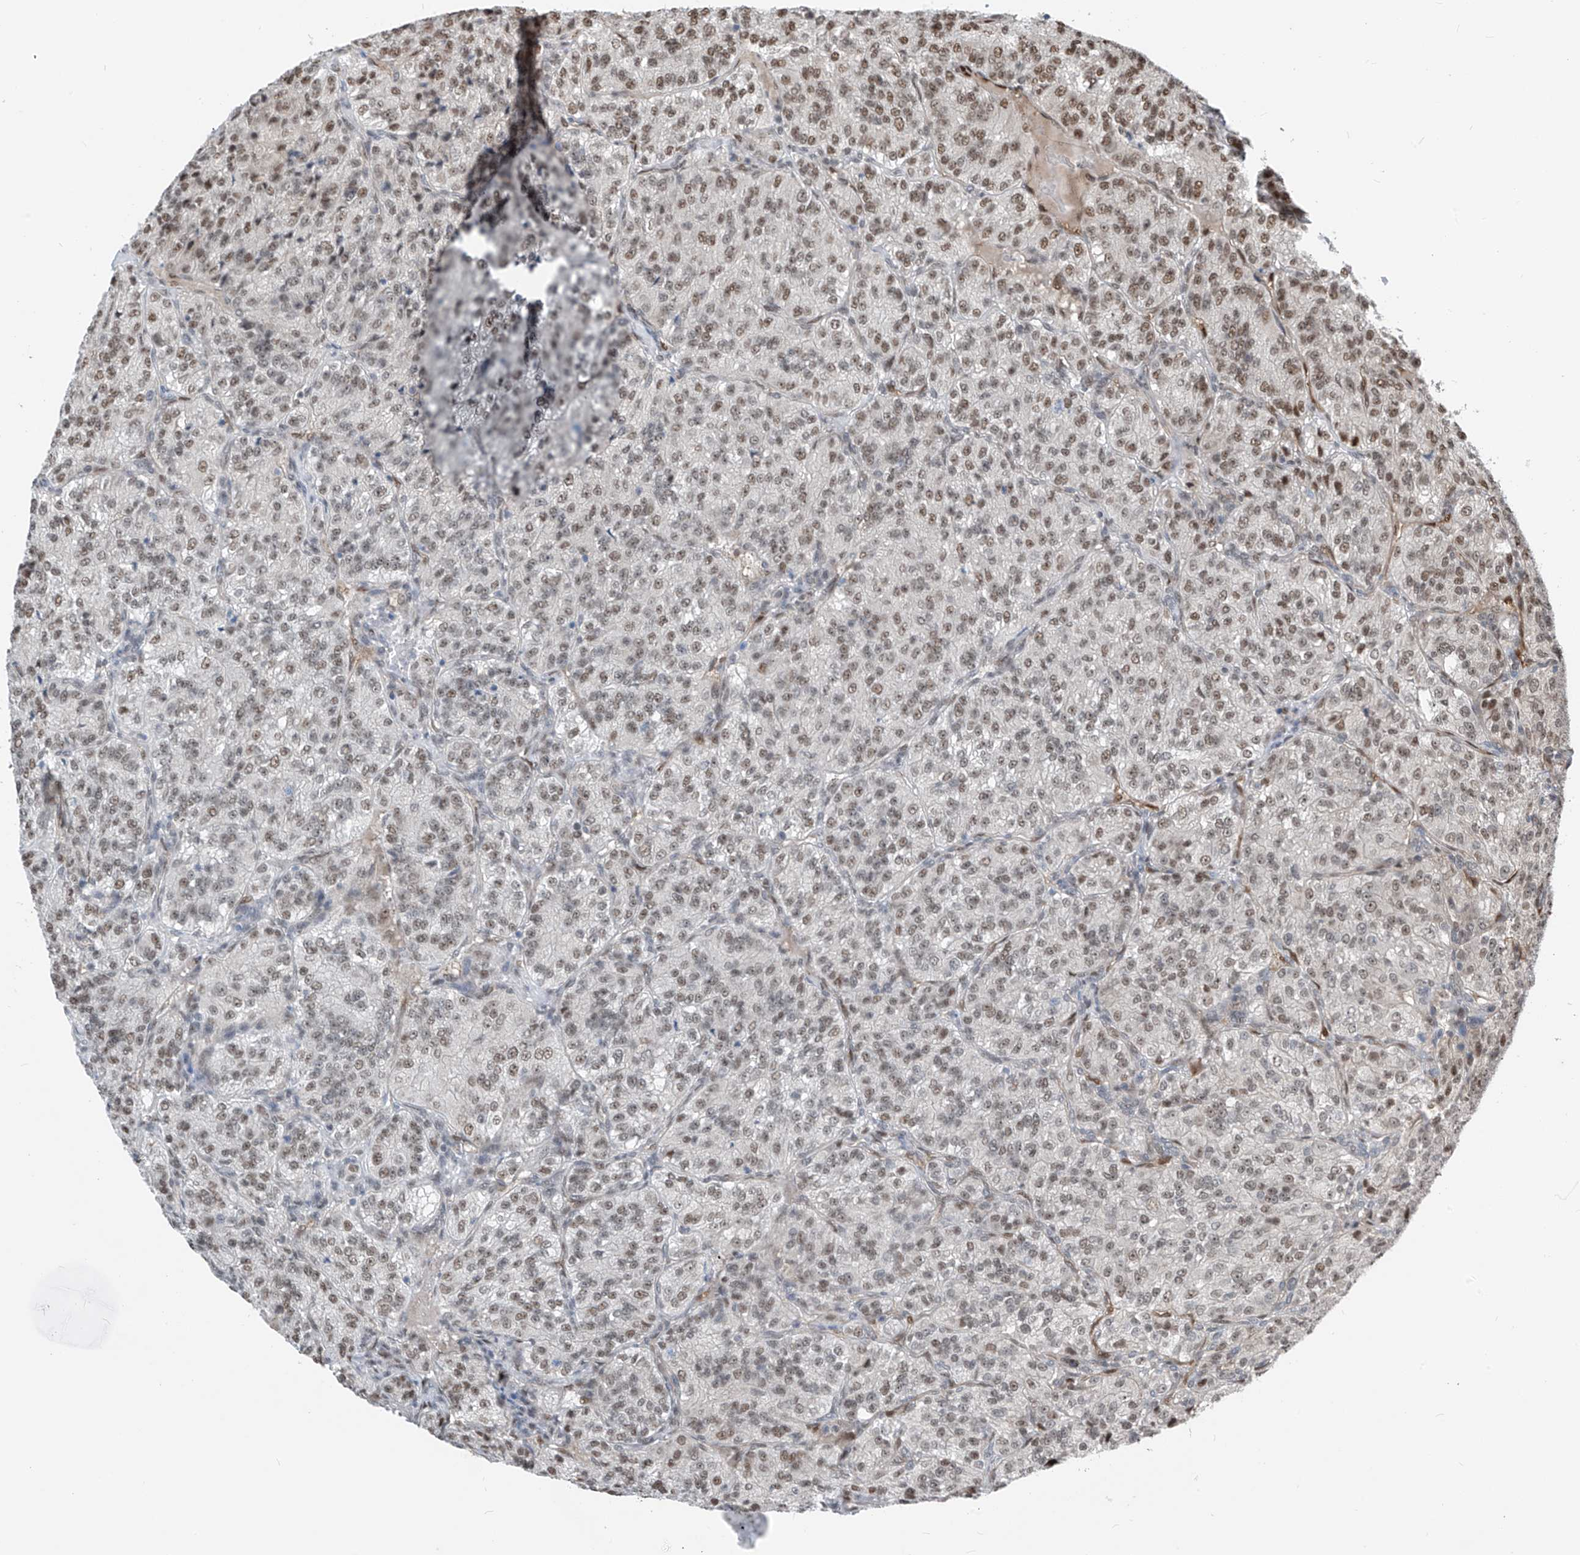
{"staining": {"intensity": "moderate", "quantity": ">75%", "location": "nuclear"}, "tissue": "renal cancer", "cell_type": "Tumor cells", "image_type": "cancer", "snomed": [{"axis": "morphology", "description": "Adenocarcinoma, NOS"}, {"axis": "topography", "description": "Kidney"}], "caption": "Renal cancer (adenocarcinoma) tissue exhibits moderate nuclear positivity in approximately >75% of tumor cells", "gene": "RBP7", "patient": {"sex": "female", "age": 63}}